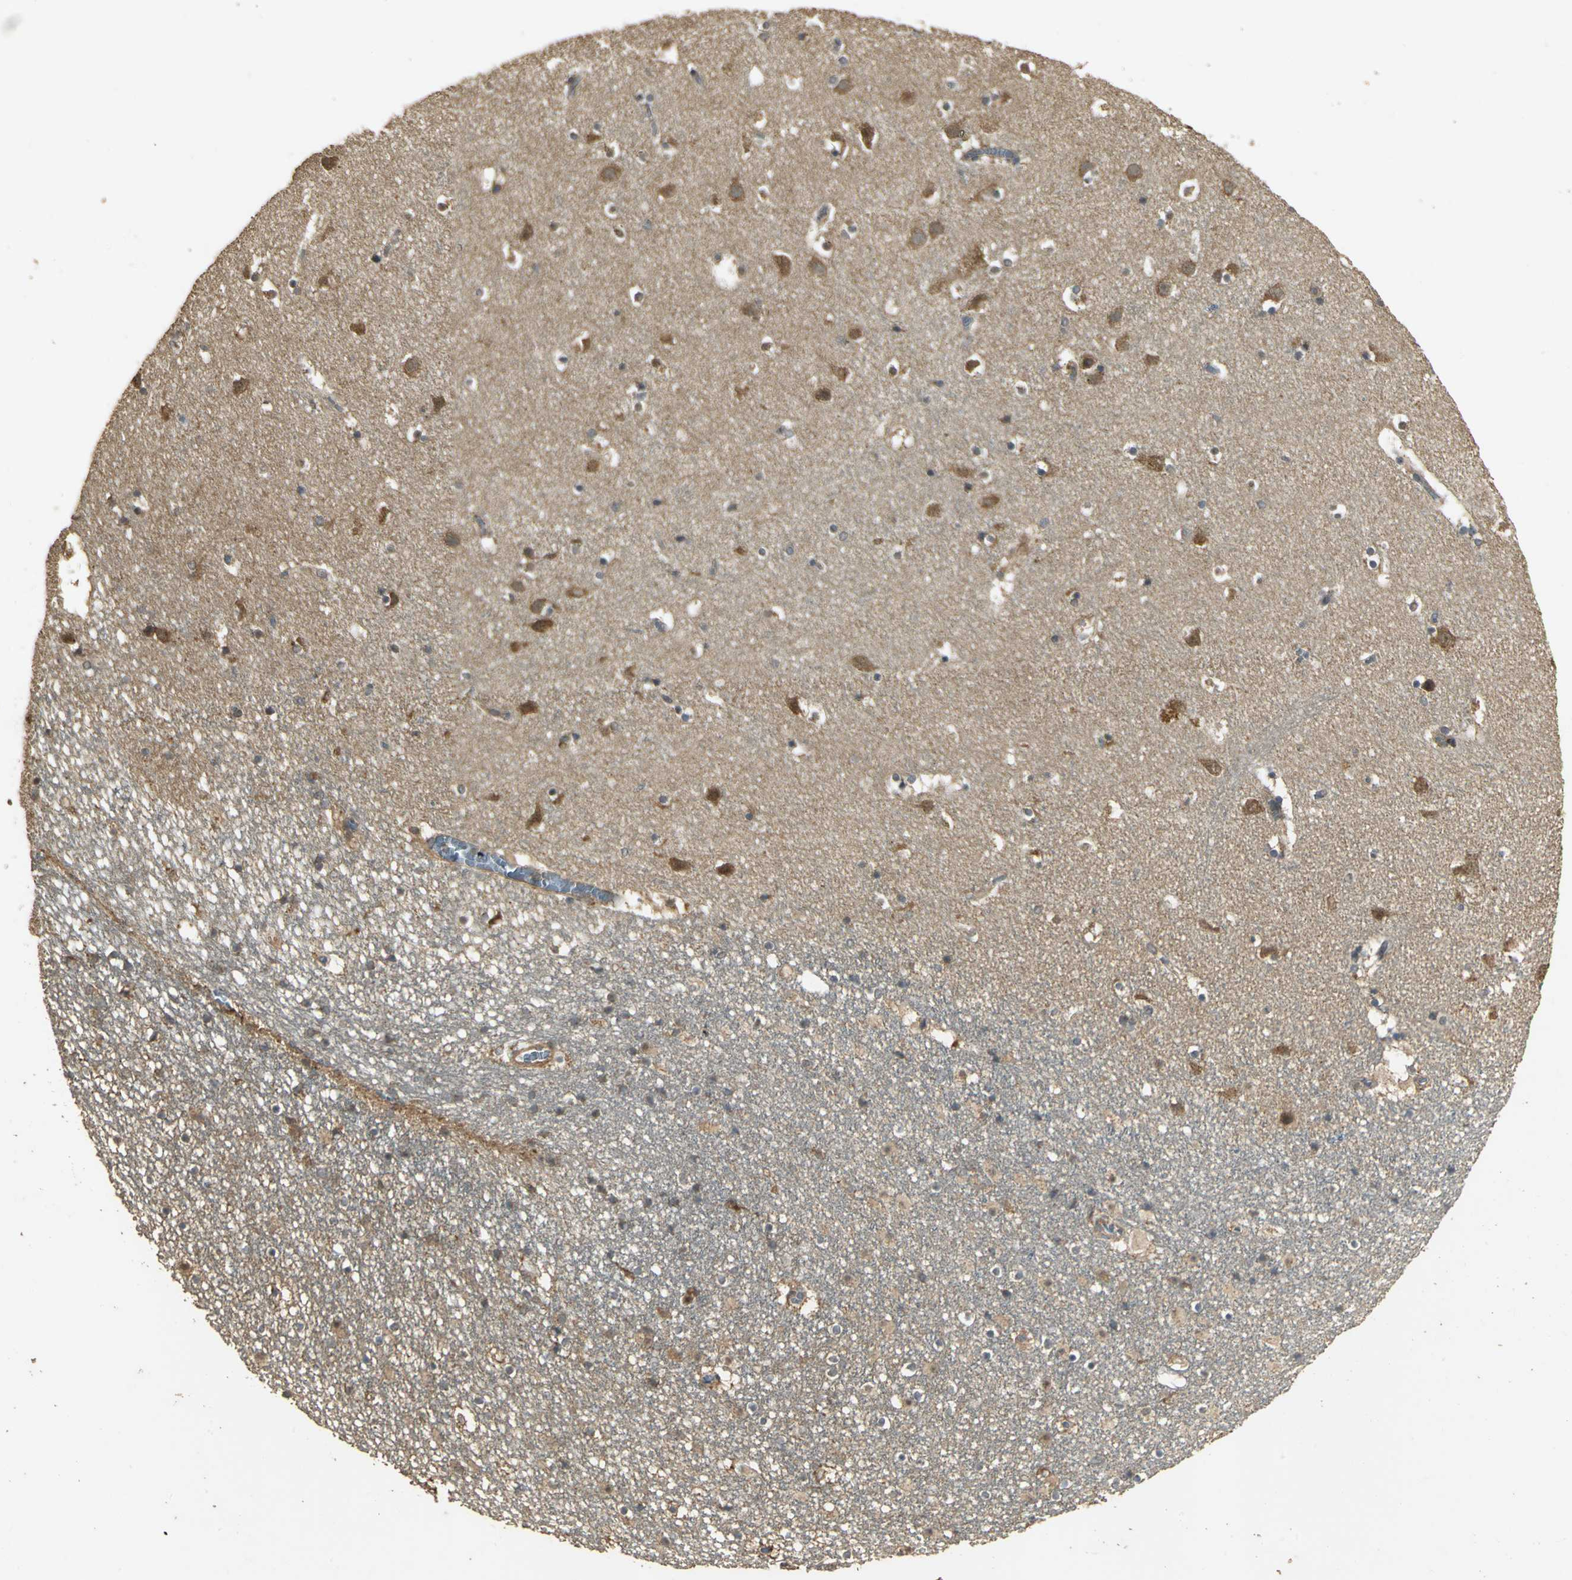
{"staining": {"intensity": "moderate", "quantity": ">75%", "location": "cytoplasmic/membranous"}, "tissue": "caudate", "cell_type": "Glial cells", "image_type": "normal", "snomed": [{"axis": "morphology", "description": "Normal tissue, NOS"}, {"axis": "topography", "description": "Lateral ventricle wall"}], "caption": "IHC (DAB (3,3'-diaminobenzidine)) staining of unremarkable caudate reveals moderate cytoplasmic/membranous protein staining in approximately >75% of glial cells. The staining was performed using DAB (3,3'-diaminobenzidine), with brown indicating positive protein expression. Nuclei are stained blue with hematoxylin.", "gene": "KANK1", "patient": {"sex": "male", "age": 45}}